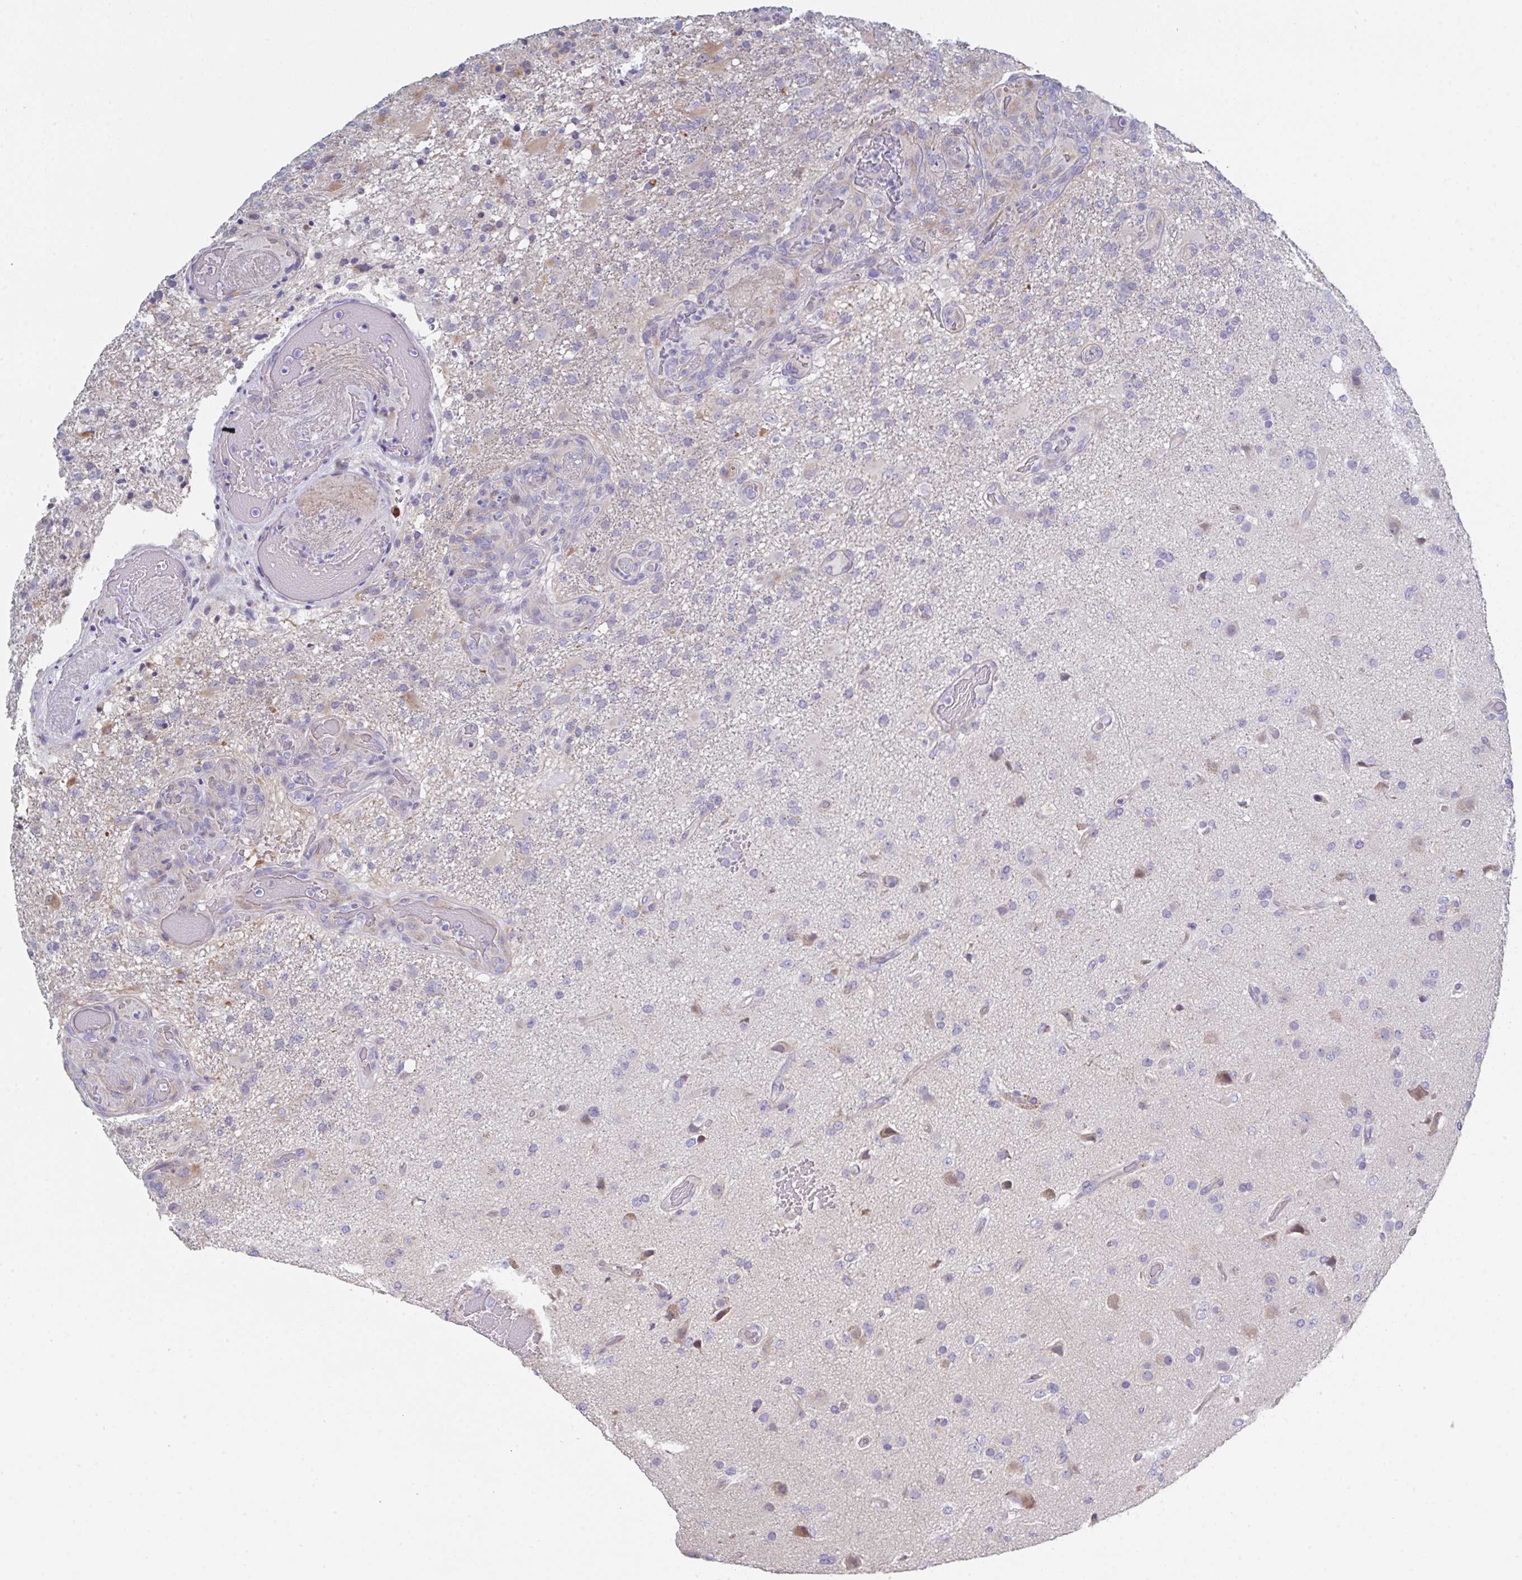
{"staining": {"intensity": "negative", "quantity": "none", "location": "none"}, "tissue": "glioma", "cell_type": "Tumor cells", "image_type": "cancer", "snomed": [{"axis": "morphology", "description": "Glioma, malignant, High grade"}, {"axis": "topography", "description": "Brain"}], "caption": "Tumor cells are negative for brown protein staining in glioma.", "gene": "FBXO47", "patient": {"sex": "female", "age": 74}}